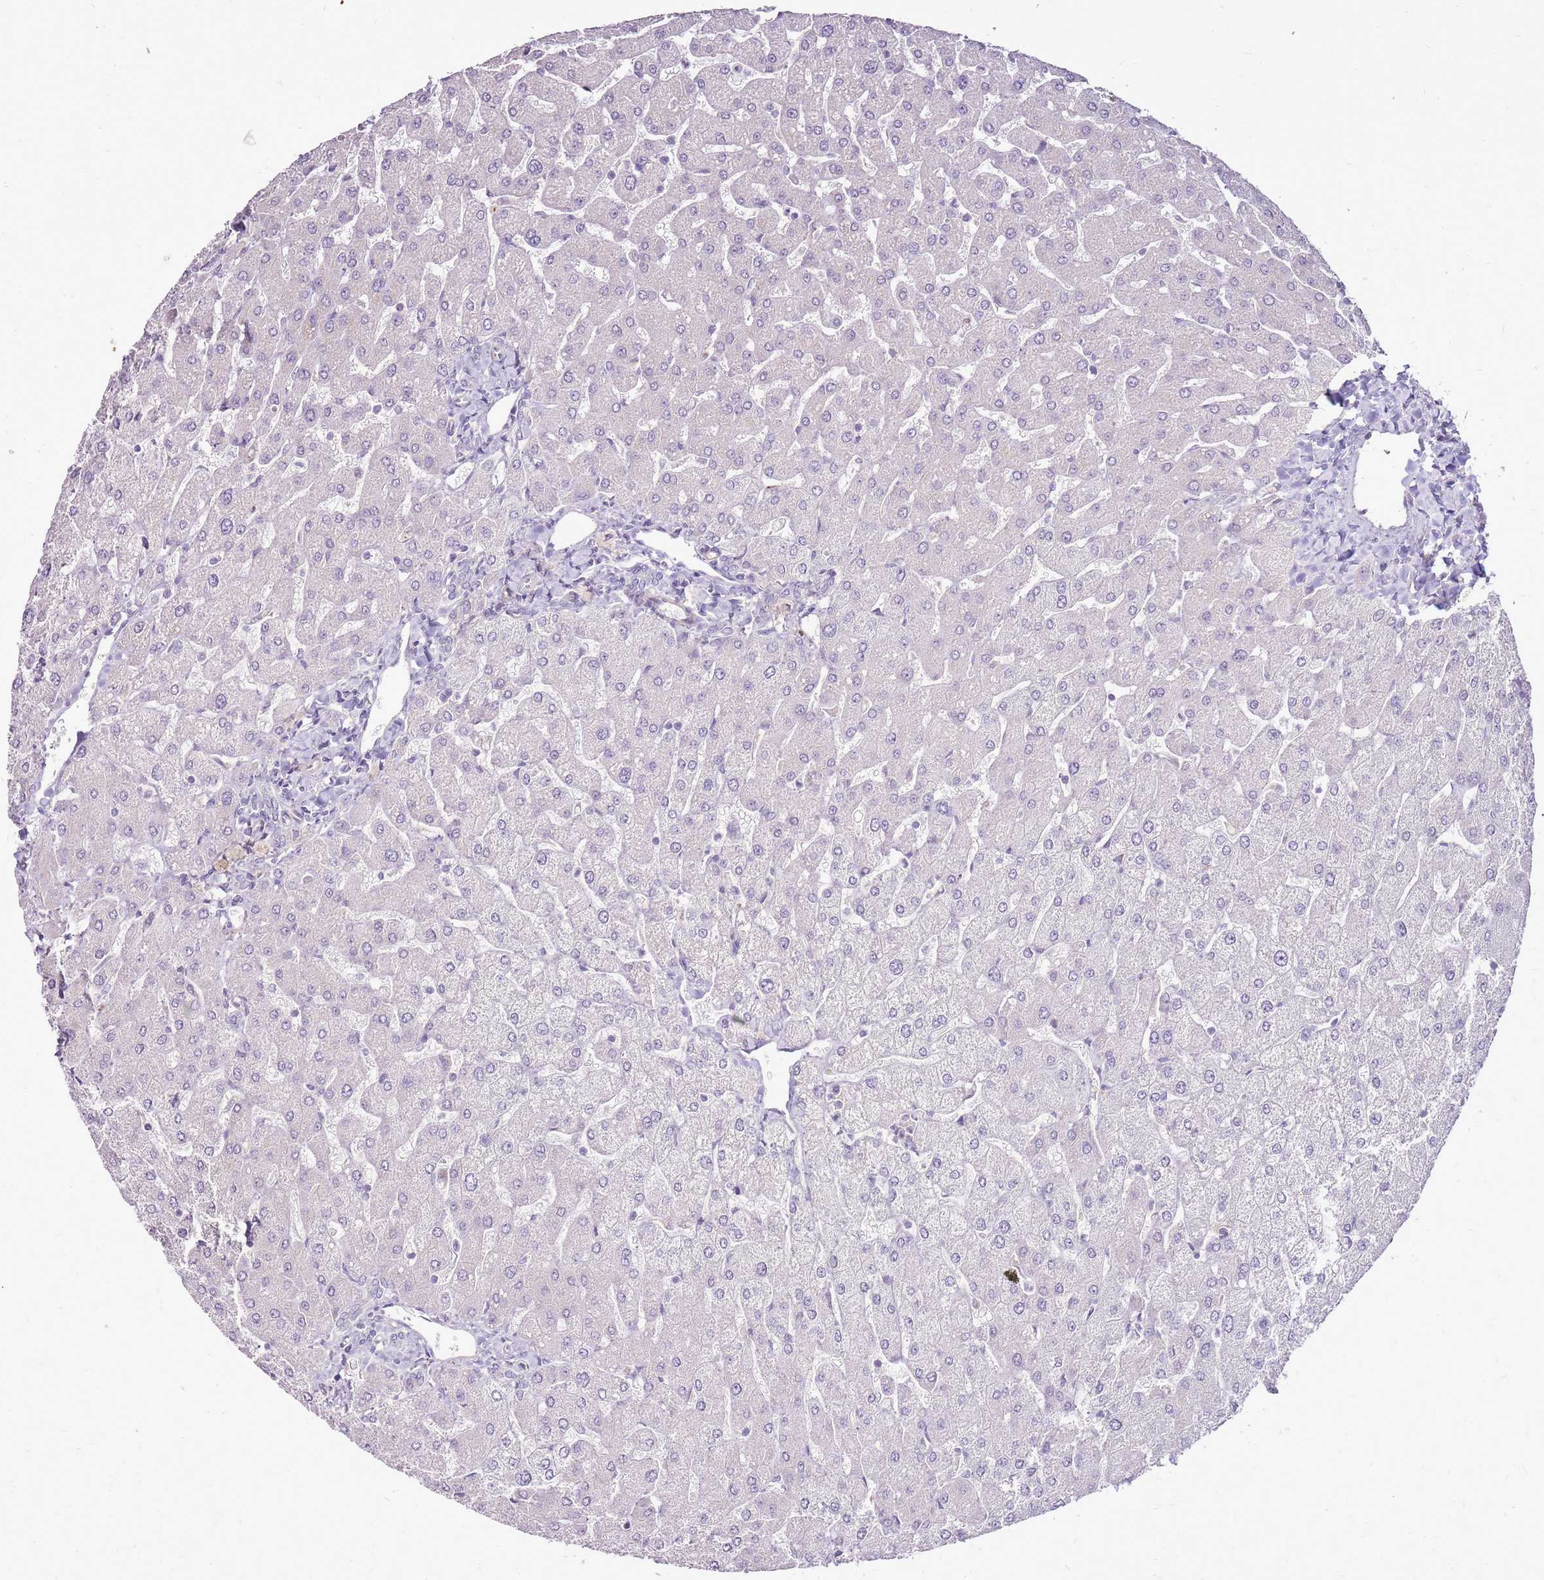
{"staining": {"intensity": "negative", "quantity": "none", "location": "none"}, "tissue": "liver", "cell_type": "Cholangiocytes", "image_type": "normal", "snomed": [{"axis": "morphology", "description": "Normal tissue, NOS"}, {"axis": "topography", "description": "Liver"}], "caption": "Immunohistochemistry photomicrograph of benign human liver stained for a protein (brown), which shows no staining in cholangiocytes.", "gene": "UGGT2", "patient": {"sex": "male", "age": 55}}